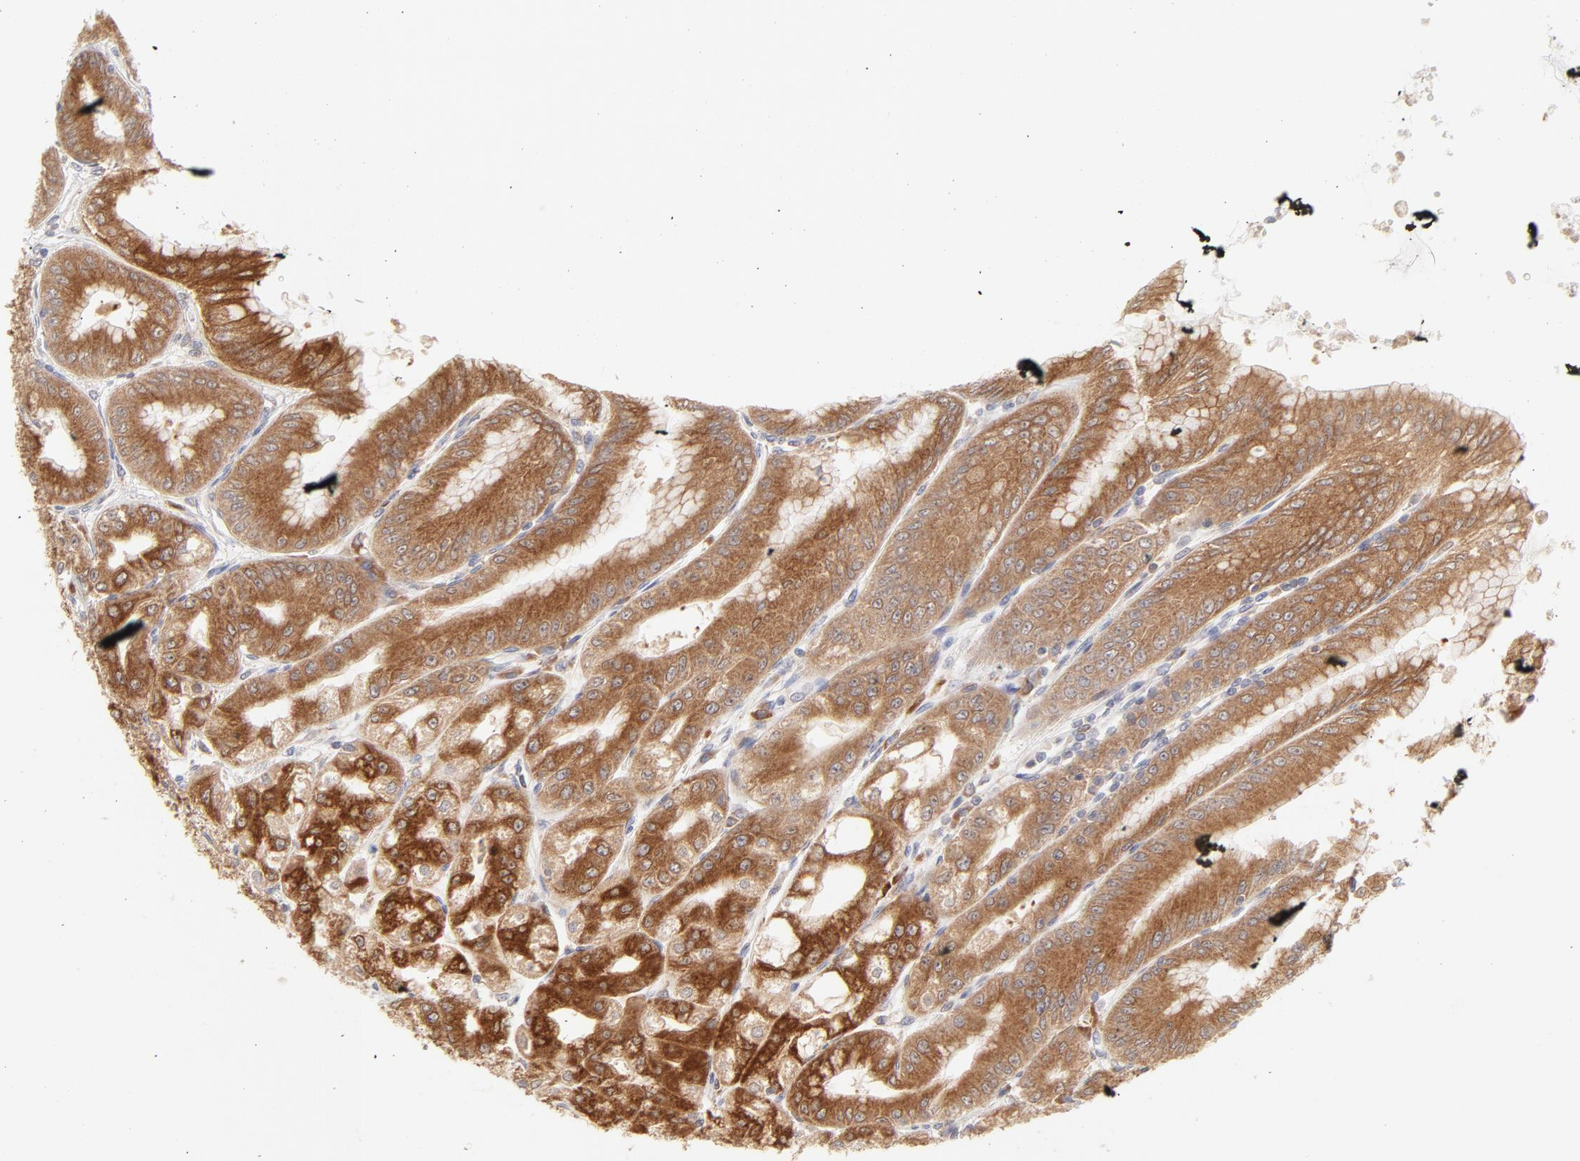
{"staining": {"intensity": "strong", "quantity": ">75%", "location": "cytoplasmic/membranous"}, "tissue": "stomach", "cell_type": "Glandular cells", "image_type": "normal", "snomed": [{"axis": "morphology", "description": "Normal tissue, NOS"}, {"axis": "topography", "description": "Stomach, lower"}], "caption": "This image shows unremarkable stomach stained with IHC to label a protein in brown. The cytoplasmic/membranous of glandular cells show strong positivity for the protein. Nuclei are counter-stained blue.", "gene": "RPS6KA1", "patient": {"sex": "male", "age": 71}}